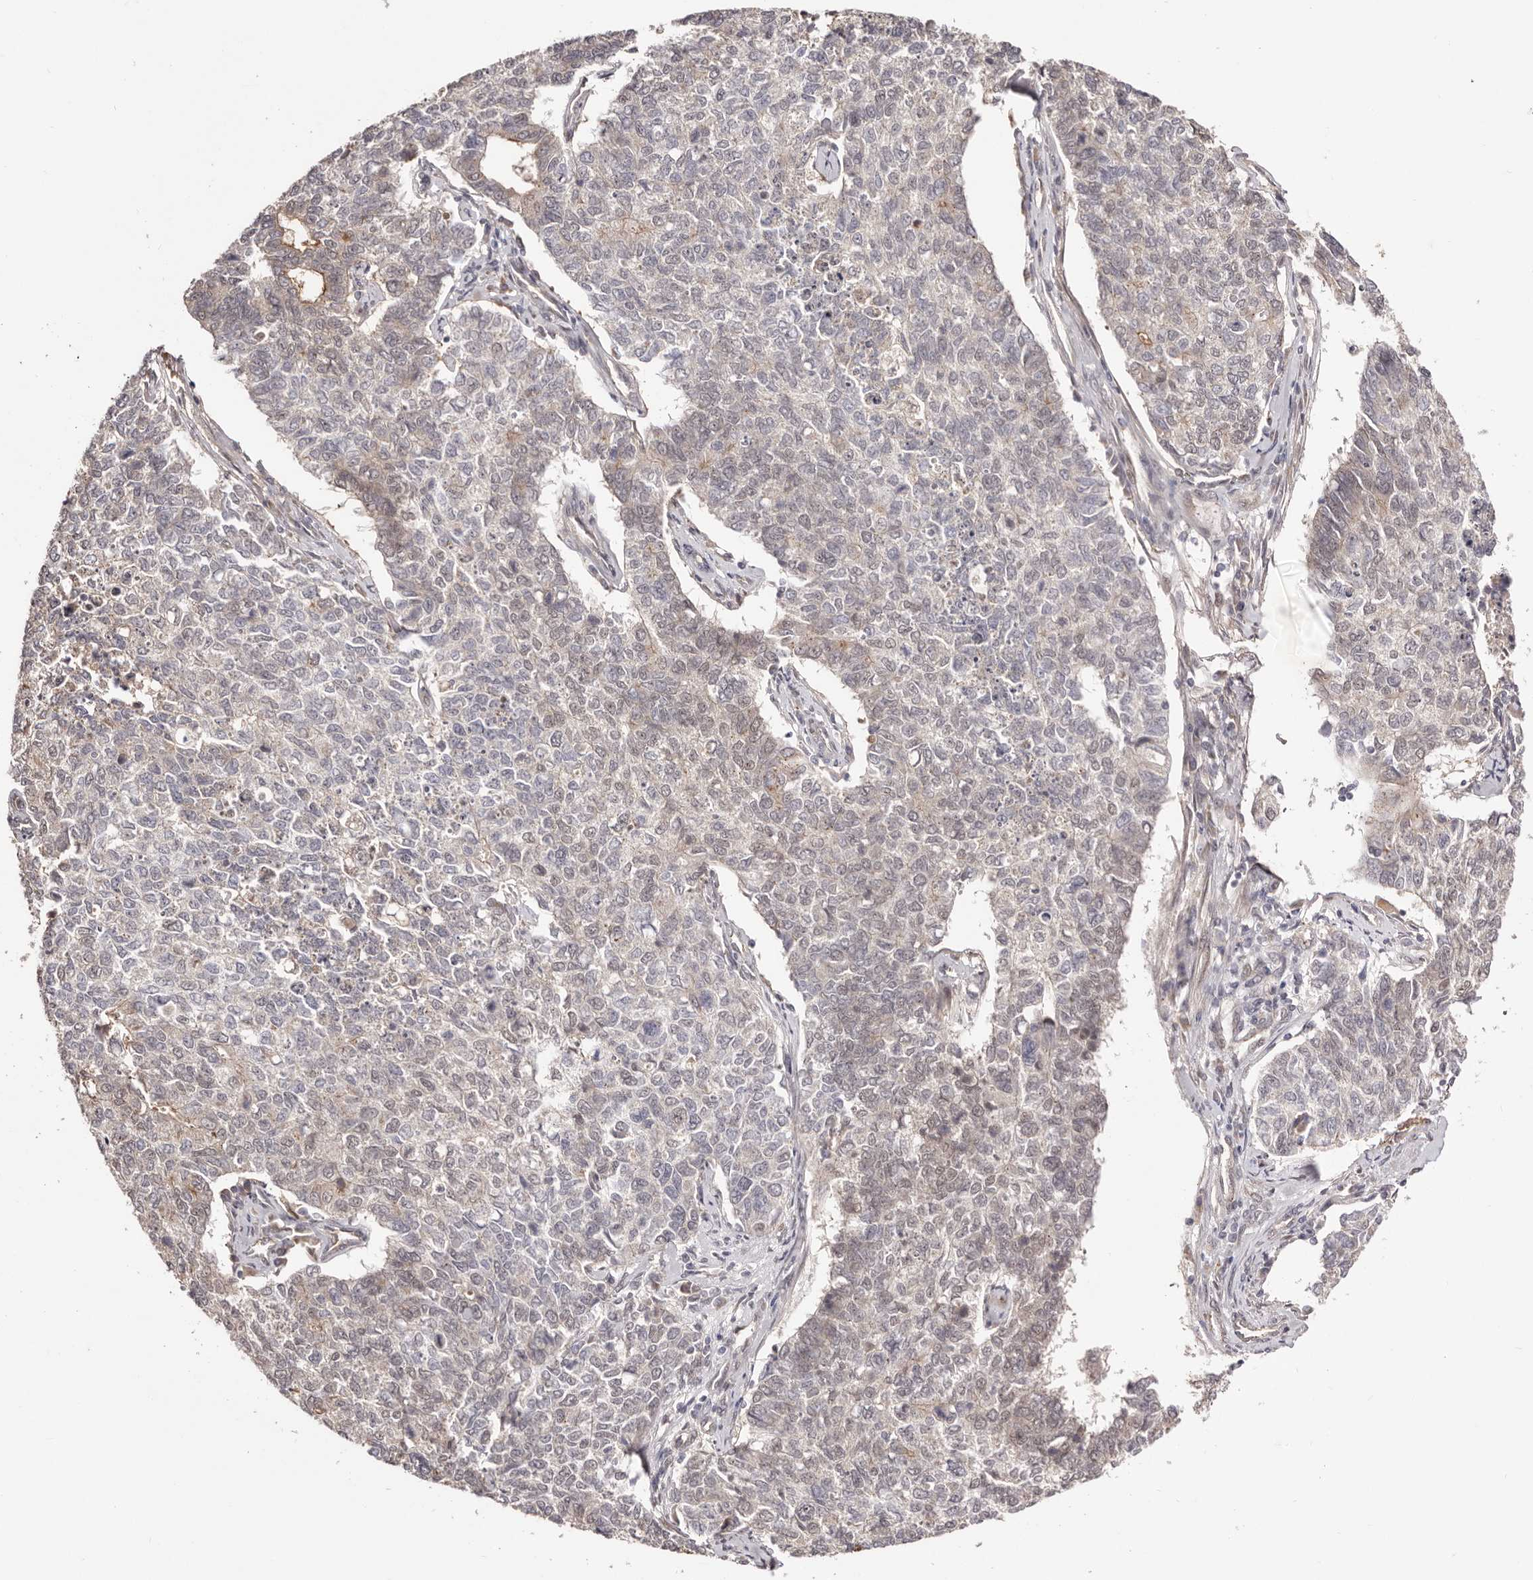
{"staining": {"intensity": "weak", "quantity": "<25%", "location": "cytoplasmic/membranous"}, "tissue": "cervical cancer", "cell_type": "Tumor cells", "image_type": "cancer", "snomed": [{"axis": "morphology", "description": "Squamous cell carcinoma, NOS"}, {"axis": "topography", "description": "Cervix"}], "caption": "Tumor cells are negative for brown protein staining in cervical squamous cell carcinoma.", "gene": "EGR3", "patient": {"sex": "female", "age": 63}}